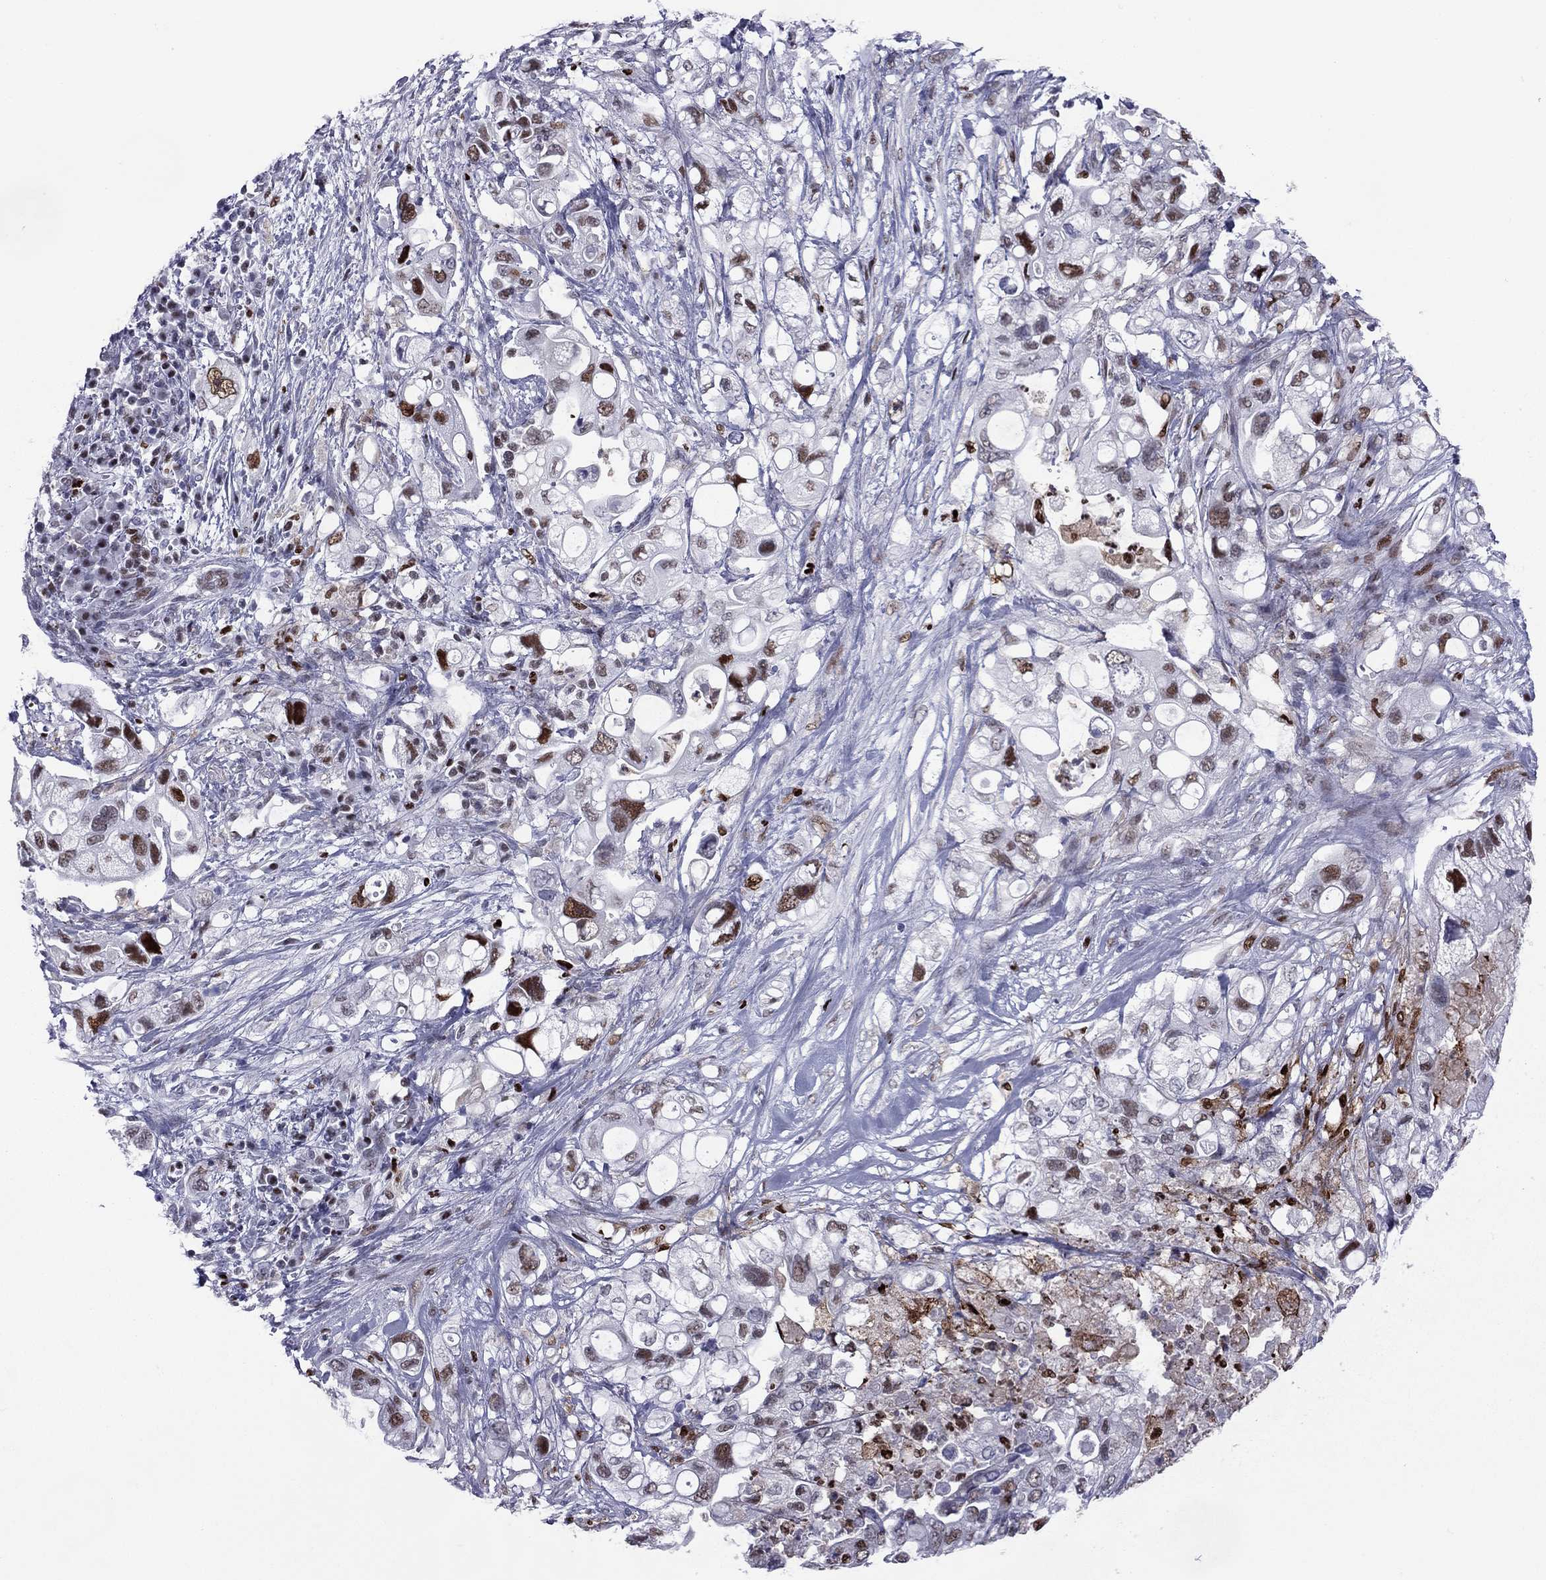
{"staining": {"intensity": "strong", "quantity": "25%-75%", "location": "nuclear"}, "tissue": "pancreatic cancer", "cell_type": "Tumor cells", "image_type": "cancer", "snomed": [{"axis": "morphology", "description": "Adenocarcinoma, NOS"}, {"axis": "topography", "description": "Pancreas"}], "caption": "Immunohistochemistry image of human pancreatic cancer (adenocarcinoma) stained for a protein (brown), which reveals high levels of strong nuclear staining in about 25%-75% of tumor cells.", "gene": "PCGF3", "patient": {"sex": "female", "age": 72}}